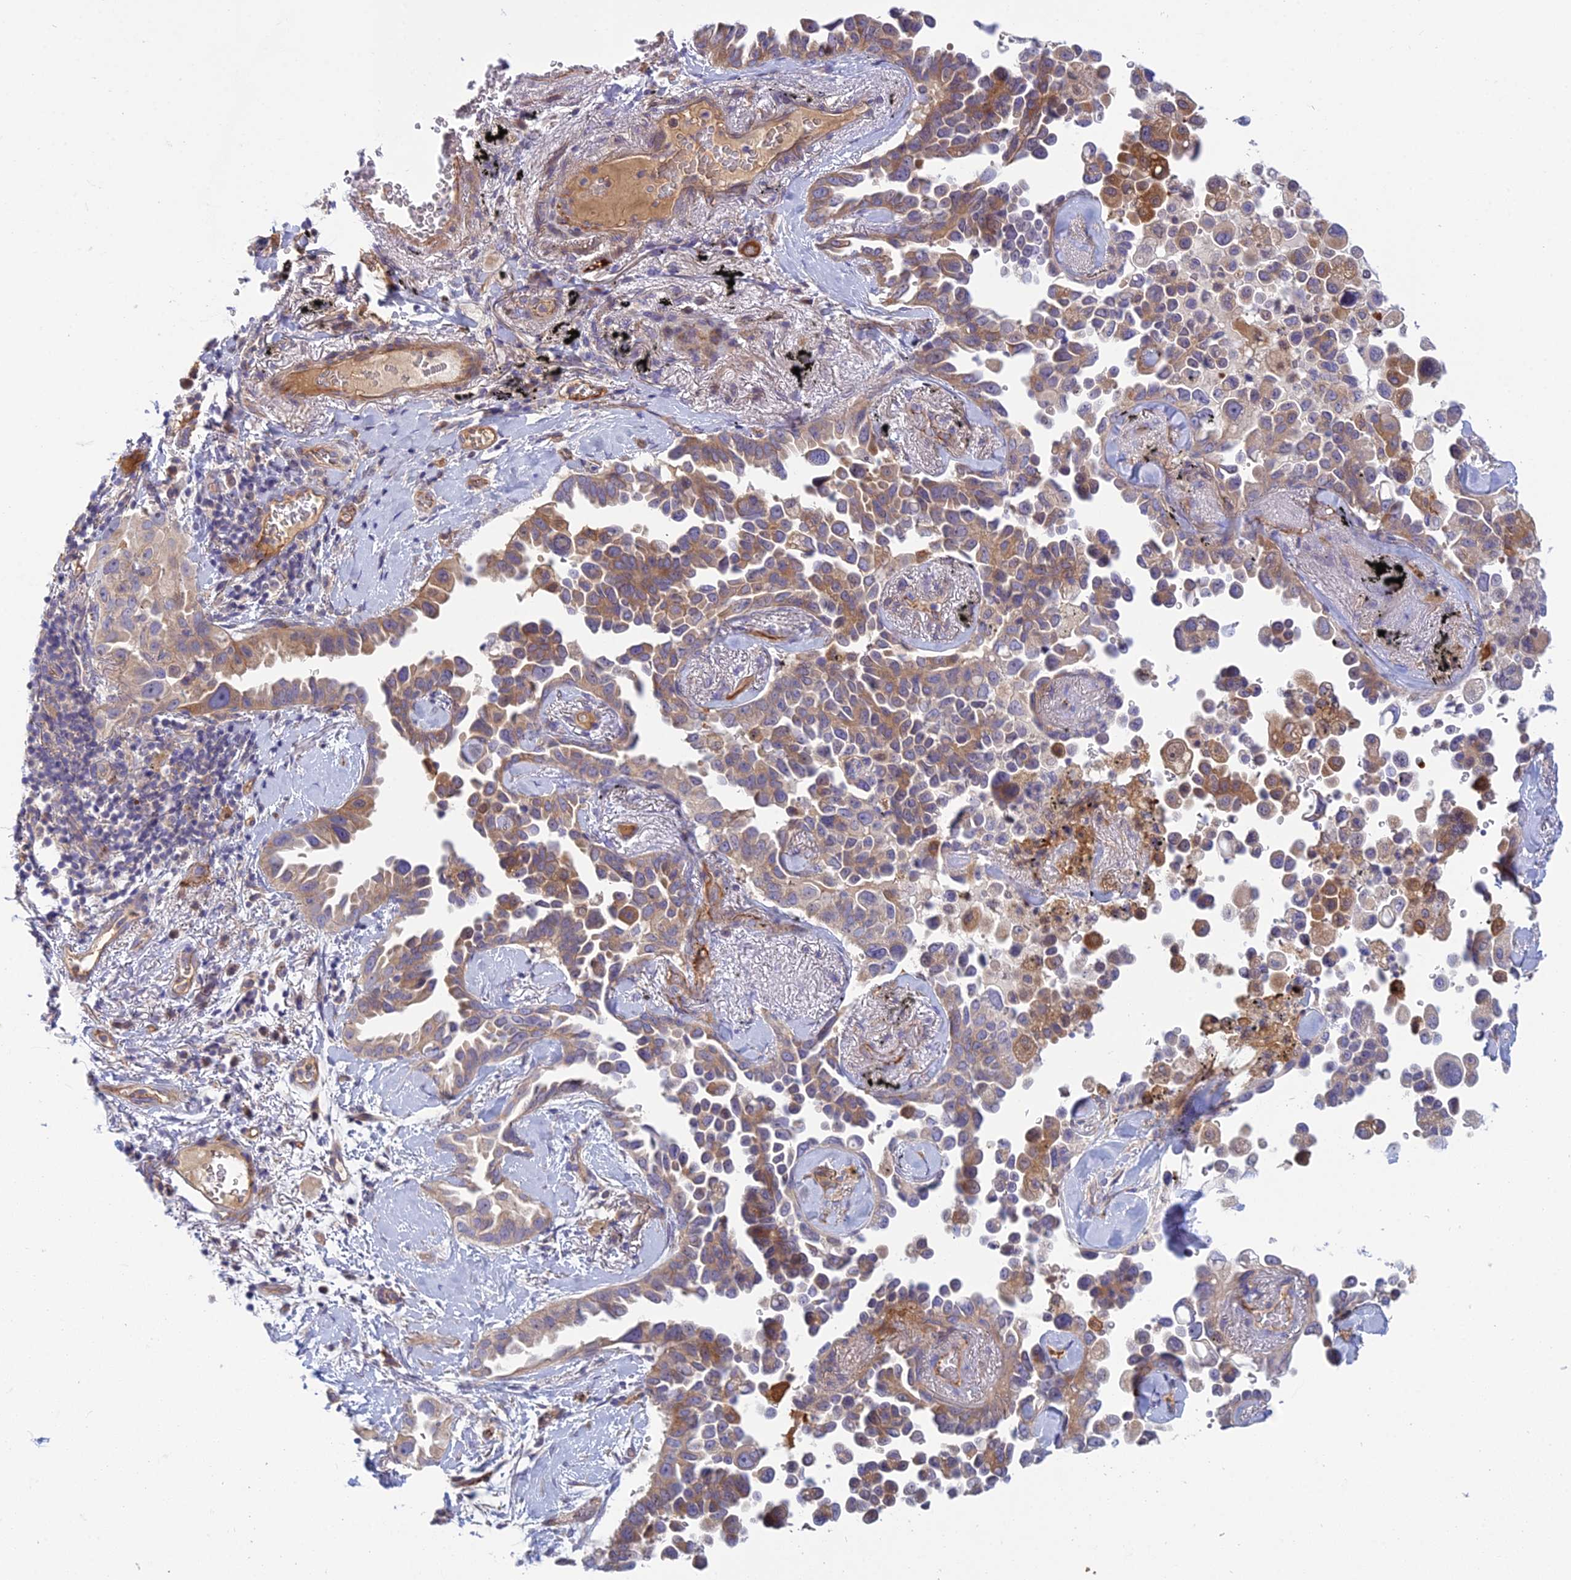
{"staining": {"intensity": "moderate", "quantity": "25%-75%", "location": "cytoplasmic/membranous"}, "tissue": "lung cancer", "cell_type": "Tumor cells", "image_type": "cancer", "snomed": [{"axis": "morphology", "description": "Adenocarcinoma, NOS"}, {"axis": "topography", "description": "Lung"}], "caption": "Immunohistochemical staining of lung cancer reveals medium levels of moderate cytoplasmic/membranous protein staining in about 25%-75% of tumor cells. The protein of interest is shown in brown color, while the nuclei are stained blue.", "gene": "DUS2", "patient": {"sex": "female", "age": 67}}